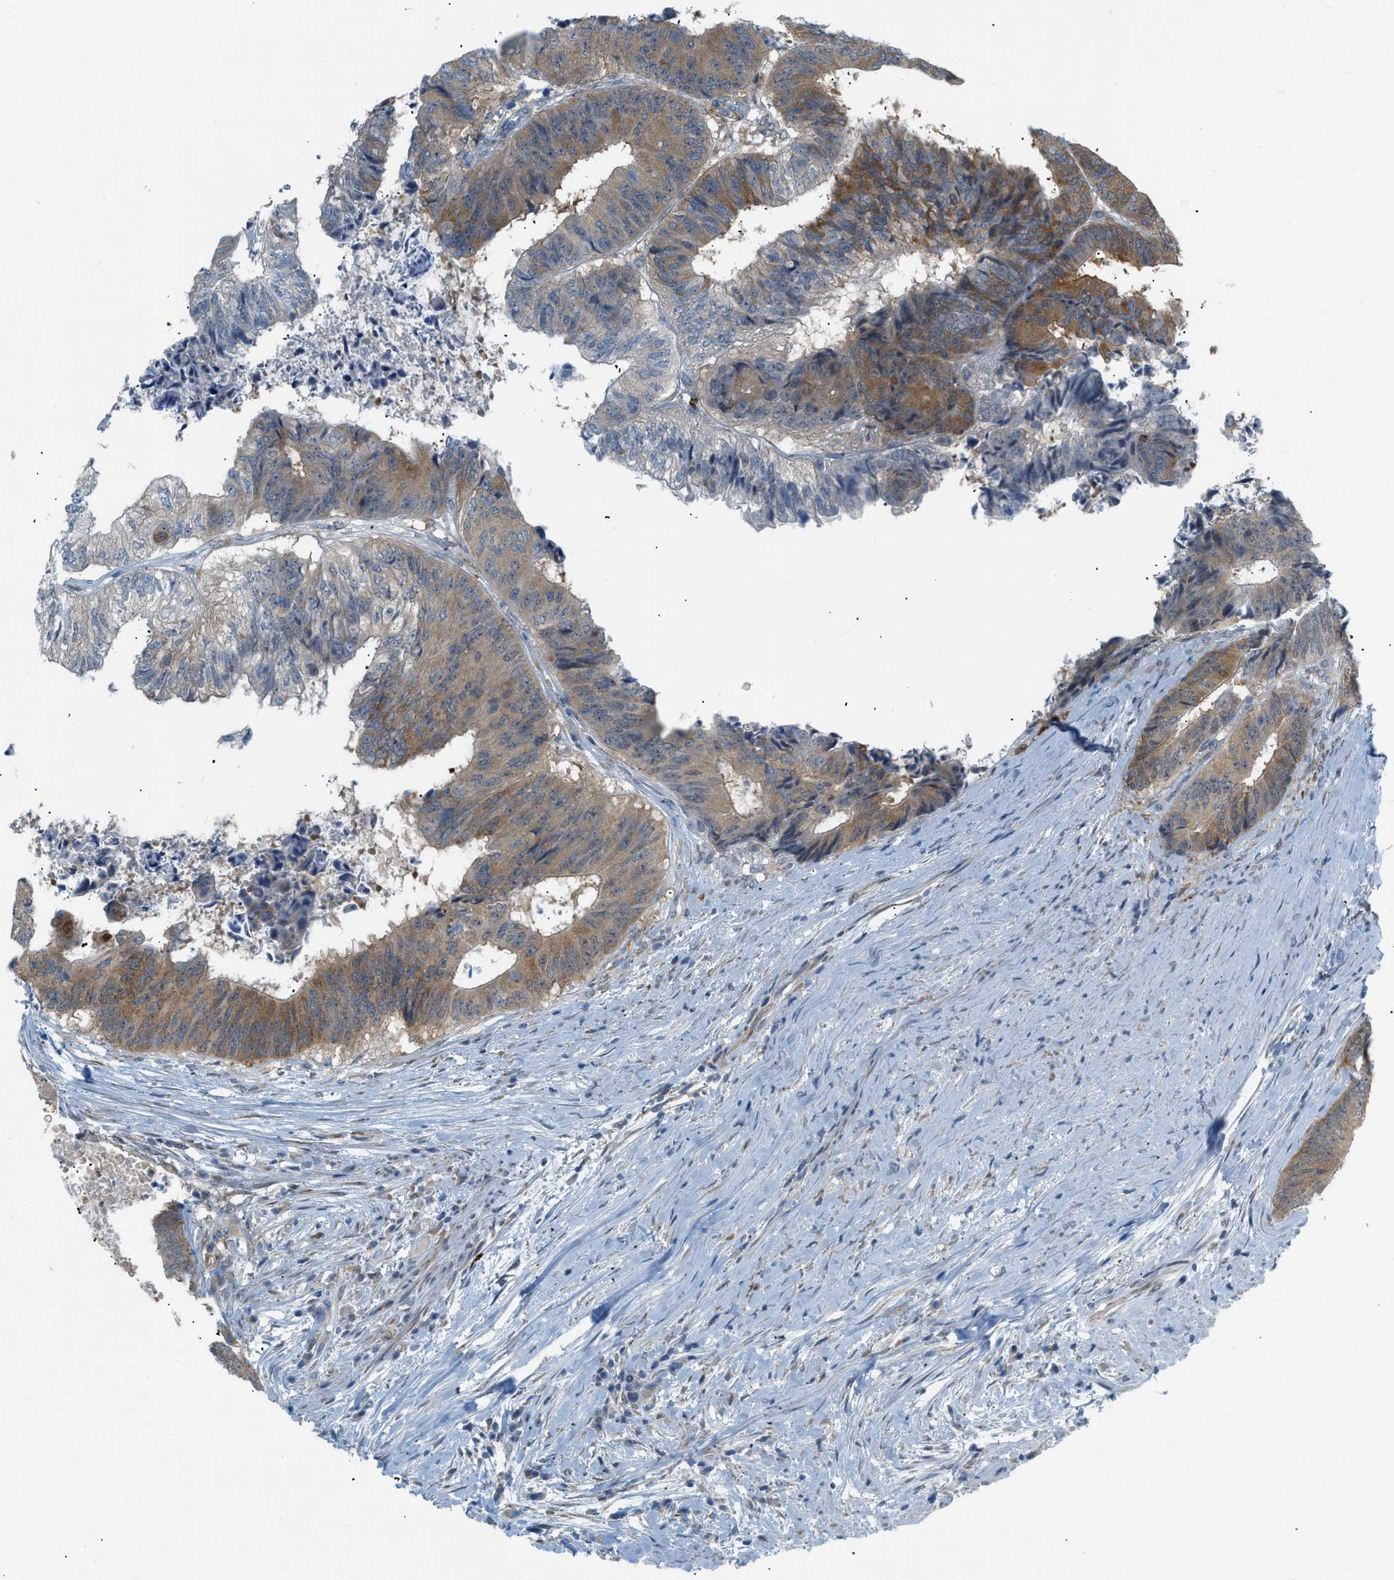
{"staining": {"intensity": "moderate", "quantity": ">75%", "location": "cytoplasmic/membranous"}, "tissue": "colorectal cancer", "cell_type": "Tumor cells", "image_type": "cancer", "snomed": [{"axis": "morphology", "description": "Adenocarcinoma, NOS"}, {"axis": "topography", "description": "Rectum"}], "caption": "Colorectal cancer was stained to show a protein in brown. There is medium levels of moderate cytoplasmic/membranous staining in about >75% of tumor cells.", "gene": "ZNF408", "patient": {"sex": "male", "age": 72}}